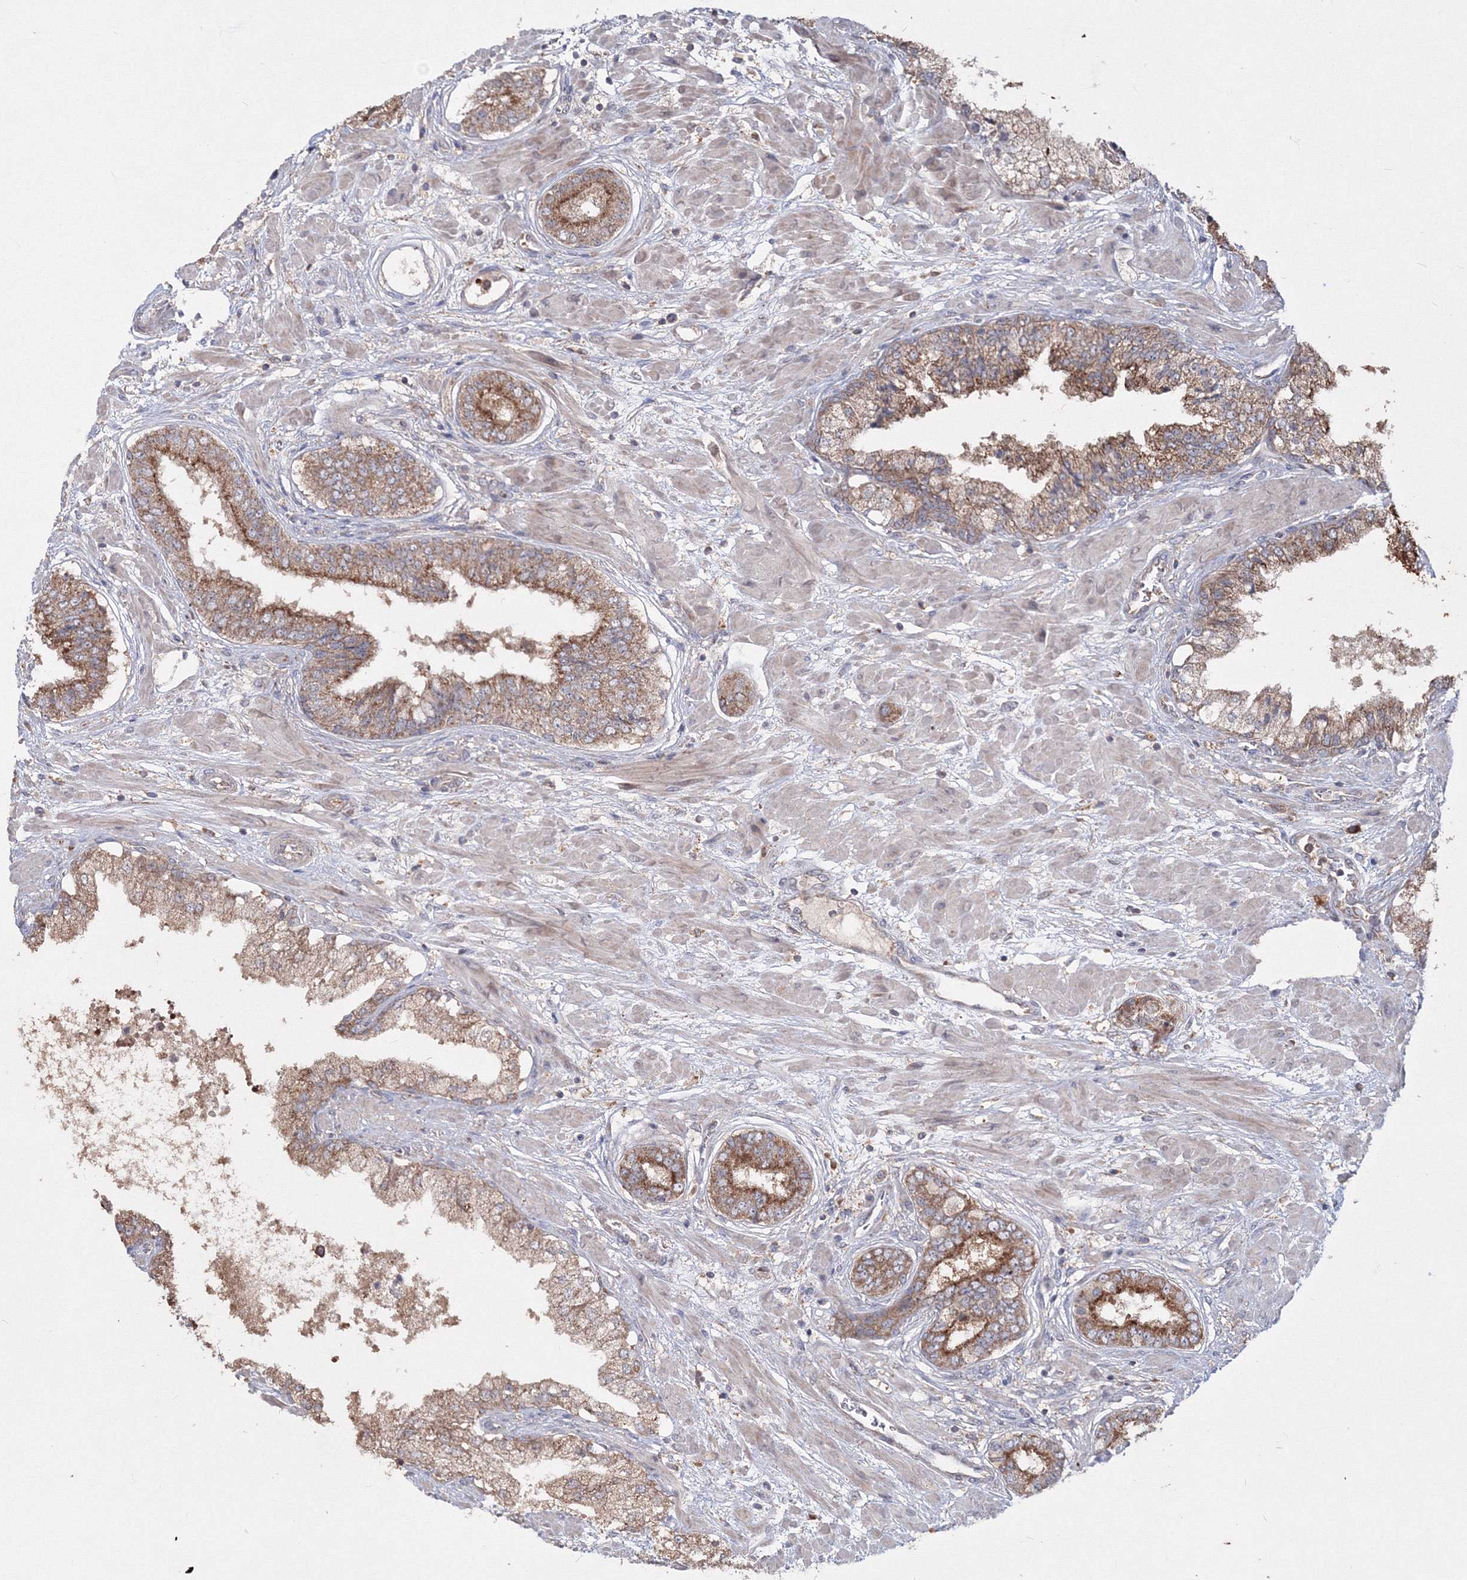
{"staining": {"intensity": "moderate", "quantity": ">75%", "location": "cytoplasmic/membranous"}, "tissue": "prostate cancer", "cell_type": "Tumor cells", "image_type": "cancer", "snomed": [{"axis": "morphology", "description": "Normal tissue, NOS"}, {"axis": "morphology", "description": "Adenocarcinoma, High grade"}, {"axis": "topography", "description": "Prostate"}, {"axis": "topography", "description": "Peripheral nerve tissue"}], "caption": "A high-resolution photomicrograph shows immunohistochemistry (IHC) staining of prostate adenocarcinoma (high-grade), which demonstrates moderate cytoplasmic/membranous expression in approximately >75% of tumor cells.", "gene": "PEX13", "patient": {"sex": "male", "age": 59}}